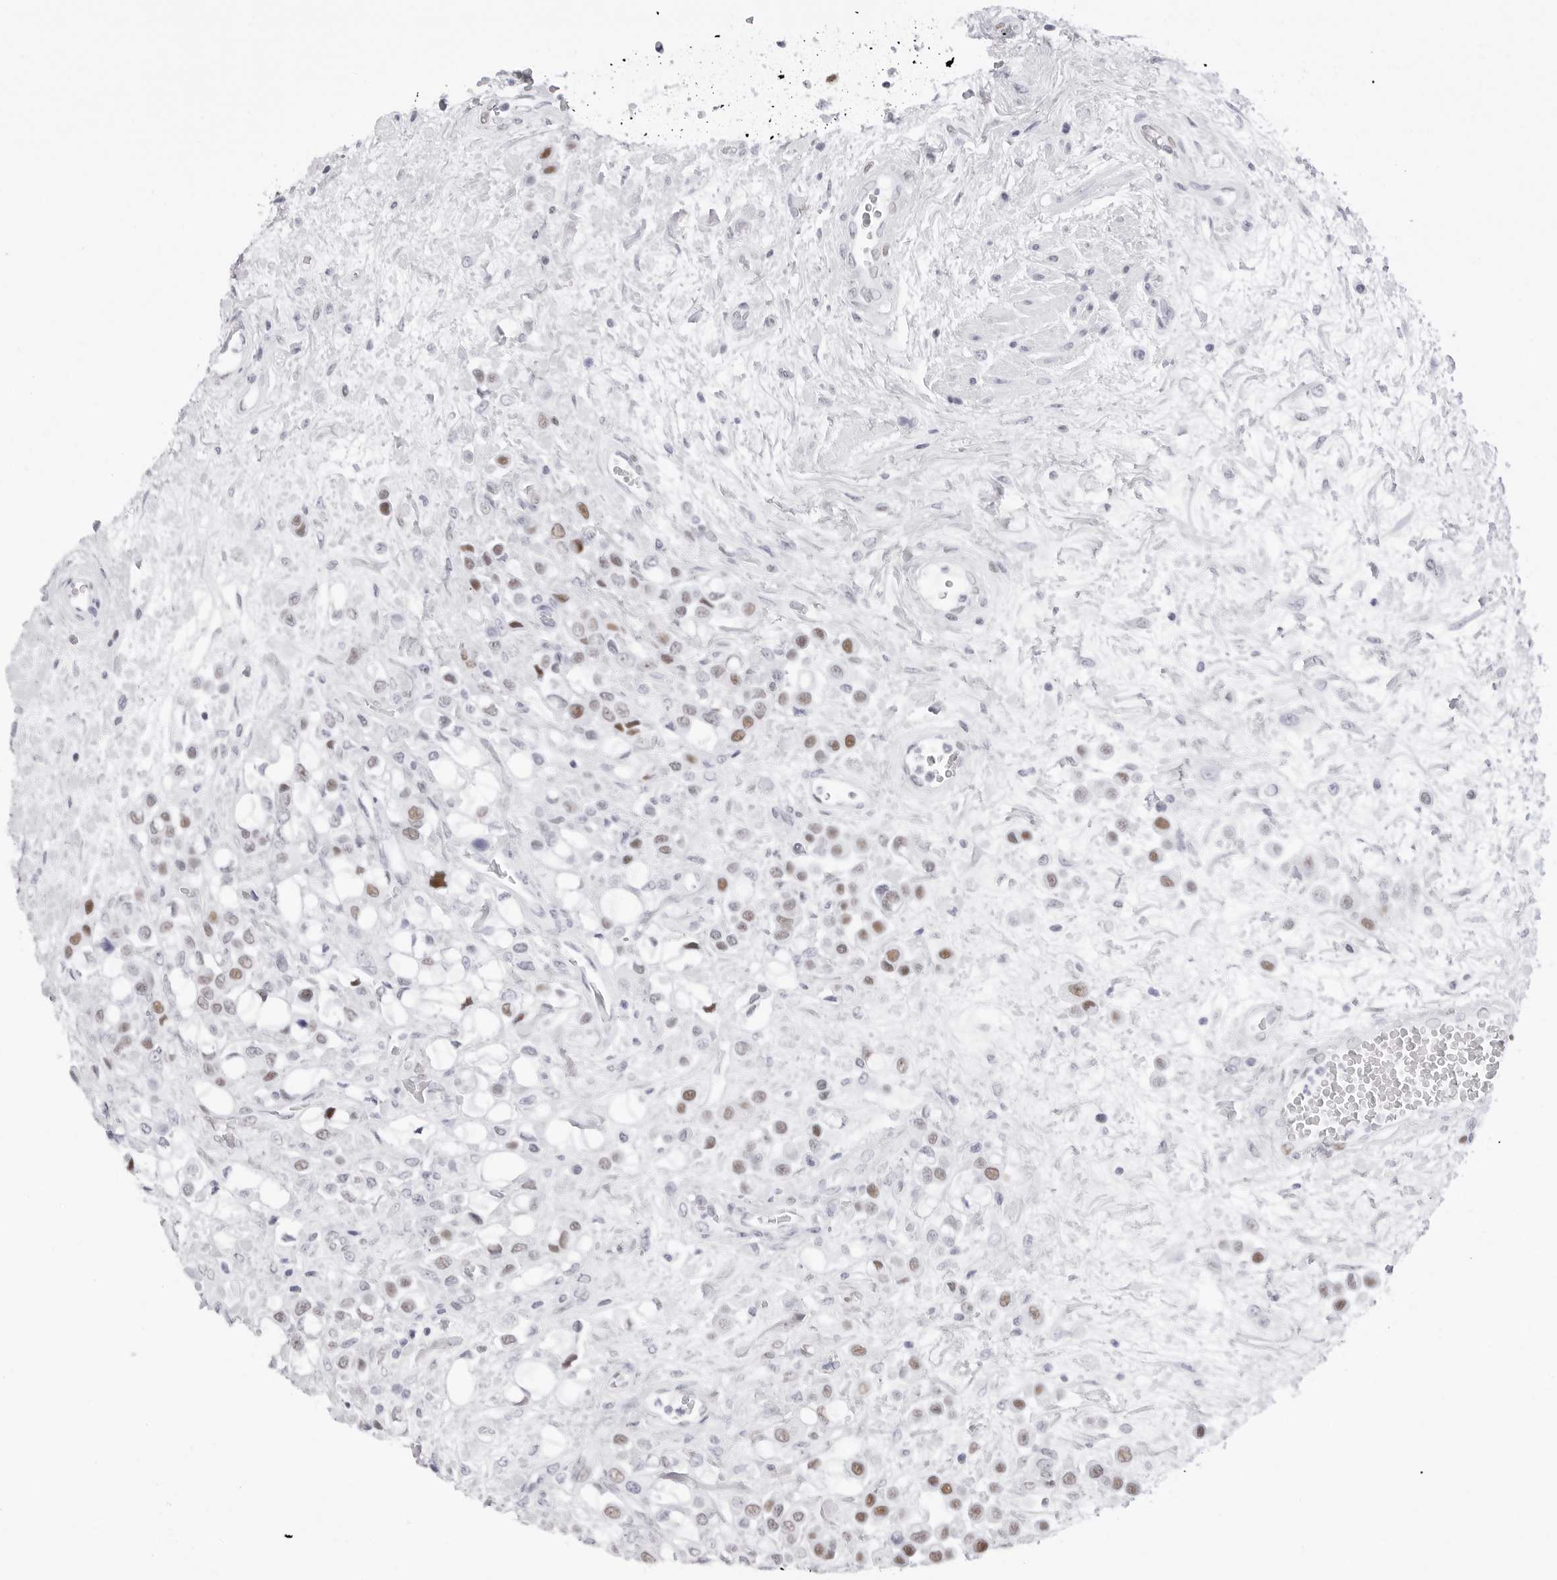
{"staining": {"intensity": "moderate", "quantity": ">75%", "location": "nuclear"}, "tissue": "urothelial cancer", "cell_type": "Tumor cells", "image_type": "cancer", "snomed": [{"axis": "morphology", "description": "Urothelial carcinoma, High grade"}, {"axis": "topography", "description": "Urinary bladder"}], "caption": "Tumor cells show medium levels of moderate nuclear positivity in approximately >75% of cells in human high-grade urothelial carcinoma. Immunohistochemistry stains the protein of interest in brown and the nuclei are stained blue.", "gene": "NASP", "patient": {"sex": "male", "age": 50}}